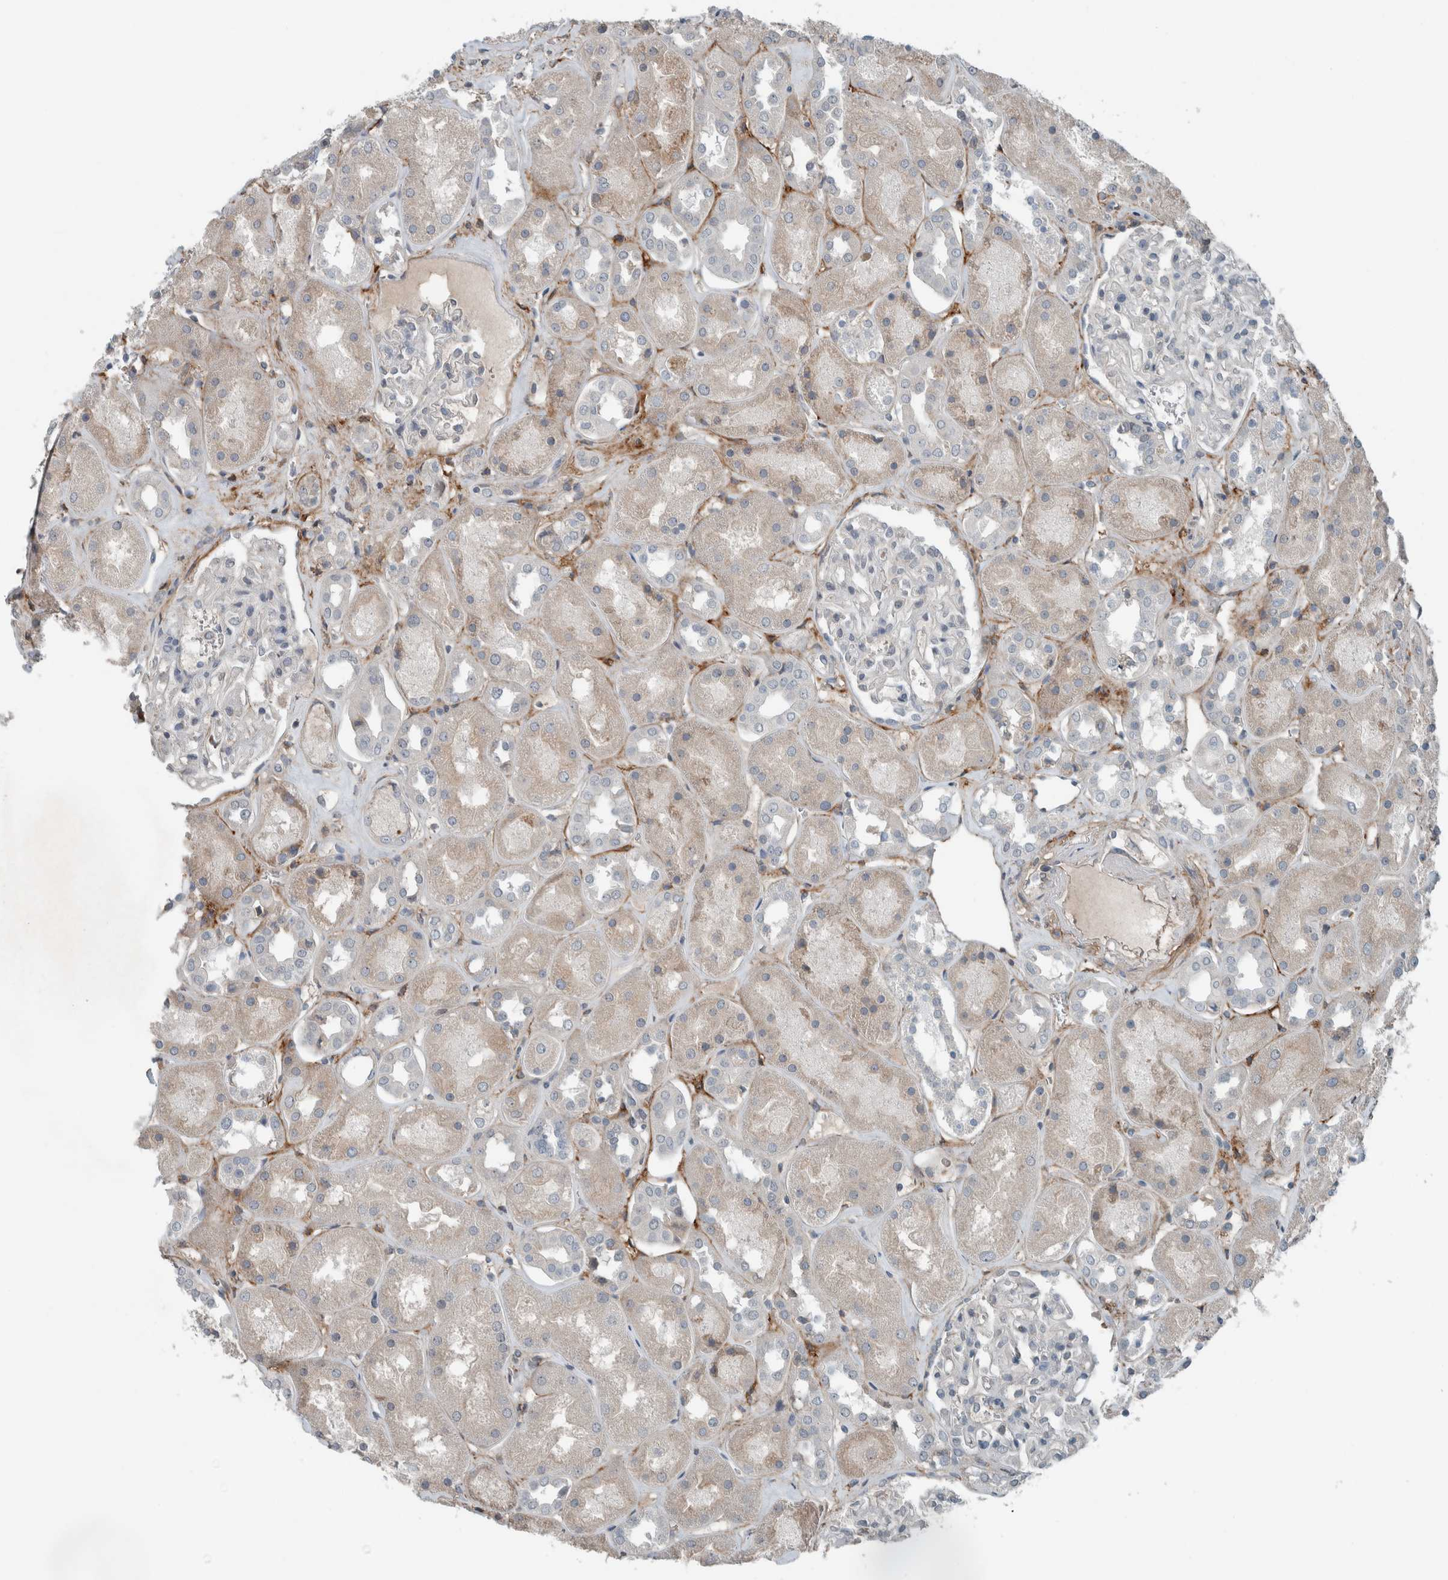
{"staining": {"intensity": "negative", "quantity": "none", "location": "none"}, "tissue": "kidney", "cell_type": "Cells in glomeruli", "image_type": "normal", "snomed": [{"axis": "morphology", "description": "Normal tissue, NOS"}, {"axis": "topography", "description": "Kidney"}], "caption": "Cells in glomeruli show no significant protein expression in benign kidney. The staining is performed using DAB brown chromogen with nuclei counter-stained in using hematoxylin.", "gene": "JADE2", "patient": {"sex": "male", "age": 70}}